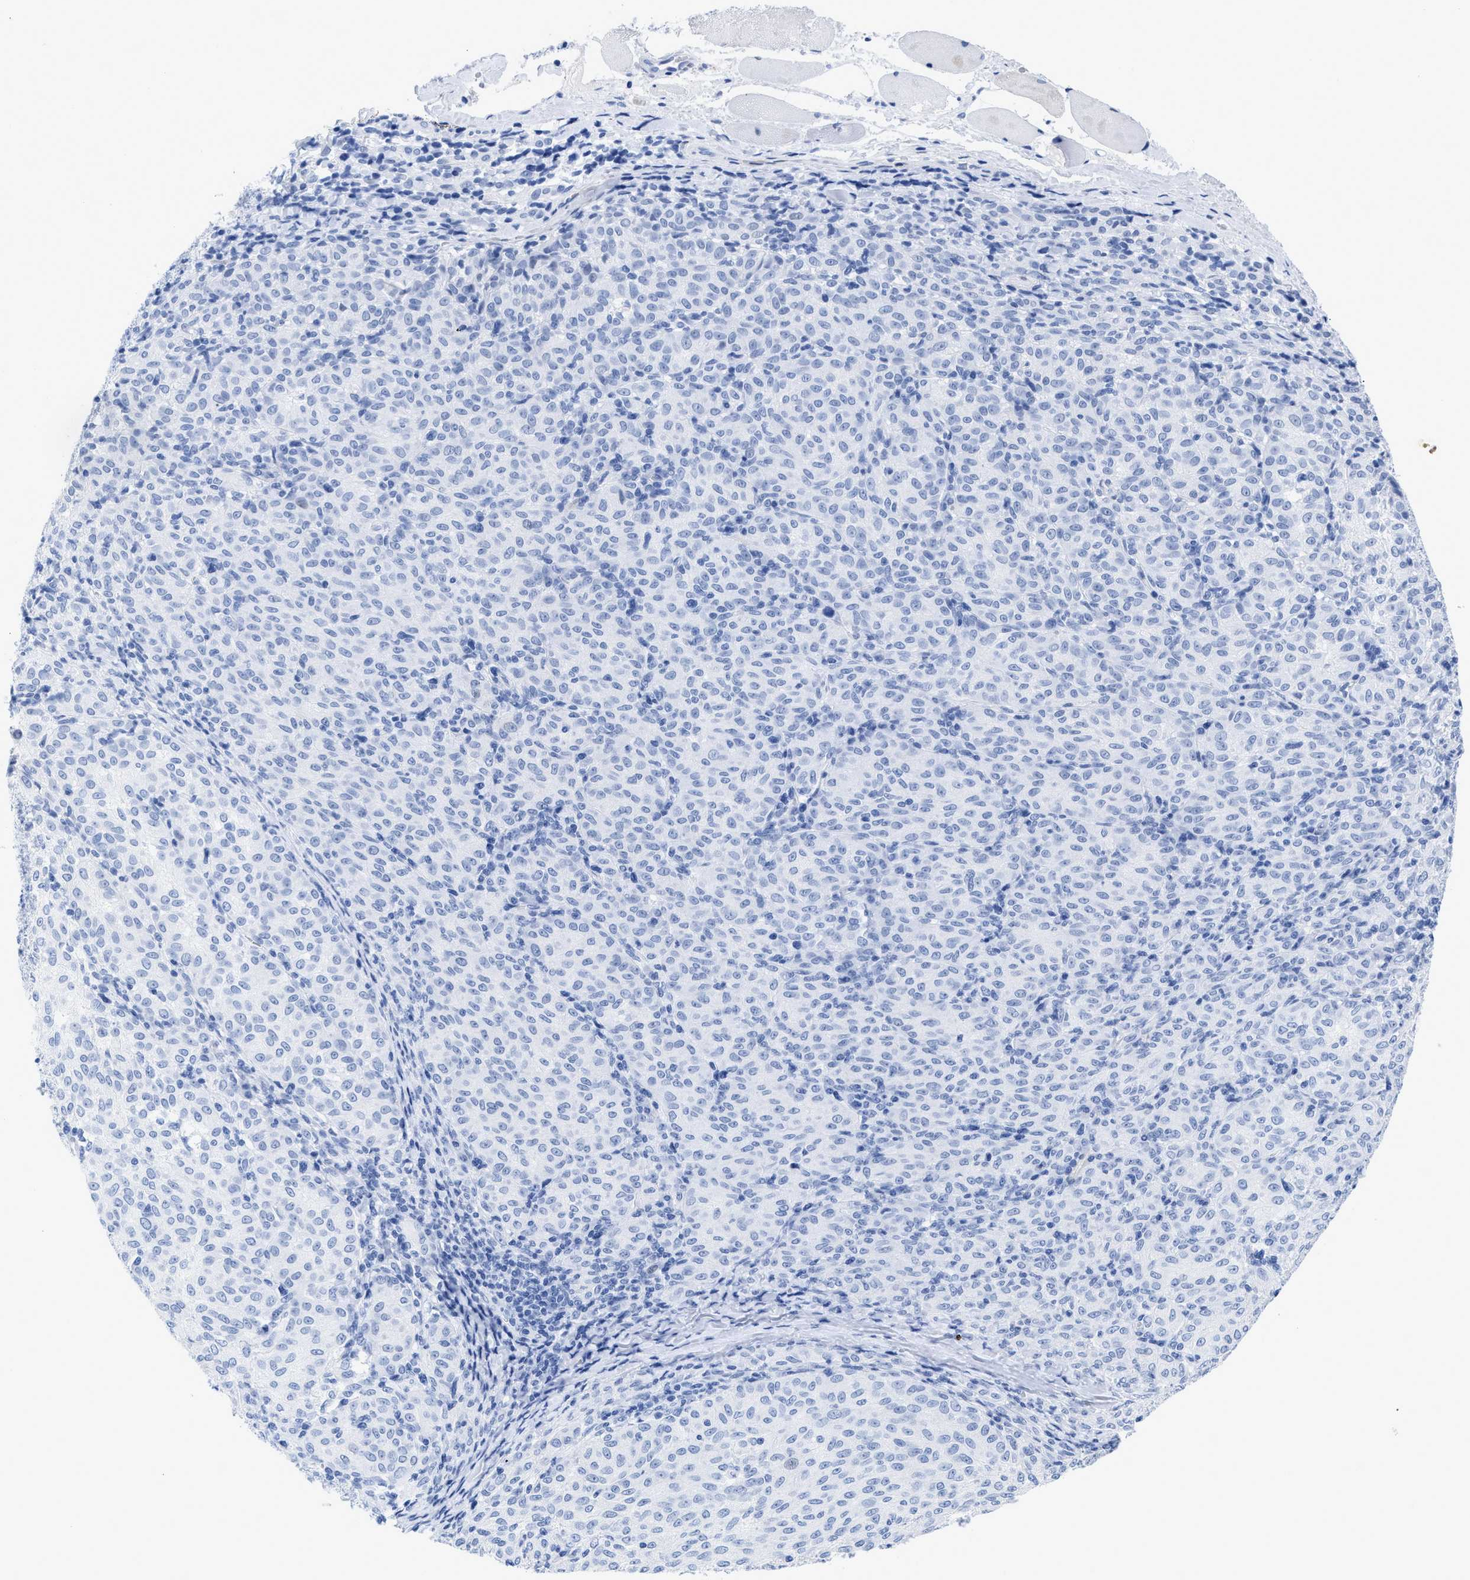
{"staining": {"intensity": "negative", "quantity": "none", "location": "none"}, "tissue": "melanoma", "cell_type": "Tumor cells", "image_type": "cancer", "snomed": [{"axis": "morphology", "description": "Malignant melanoma, NOS"}, {"axis": "topography", "description": "Skin"}], "caption": "Immunohistochemical staining of malignant melanoma reveals no significant positivity in tumor cells.", "gene": "DUSP26", "patient": {"sex": "female", "age": 72}}